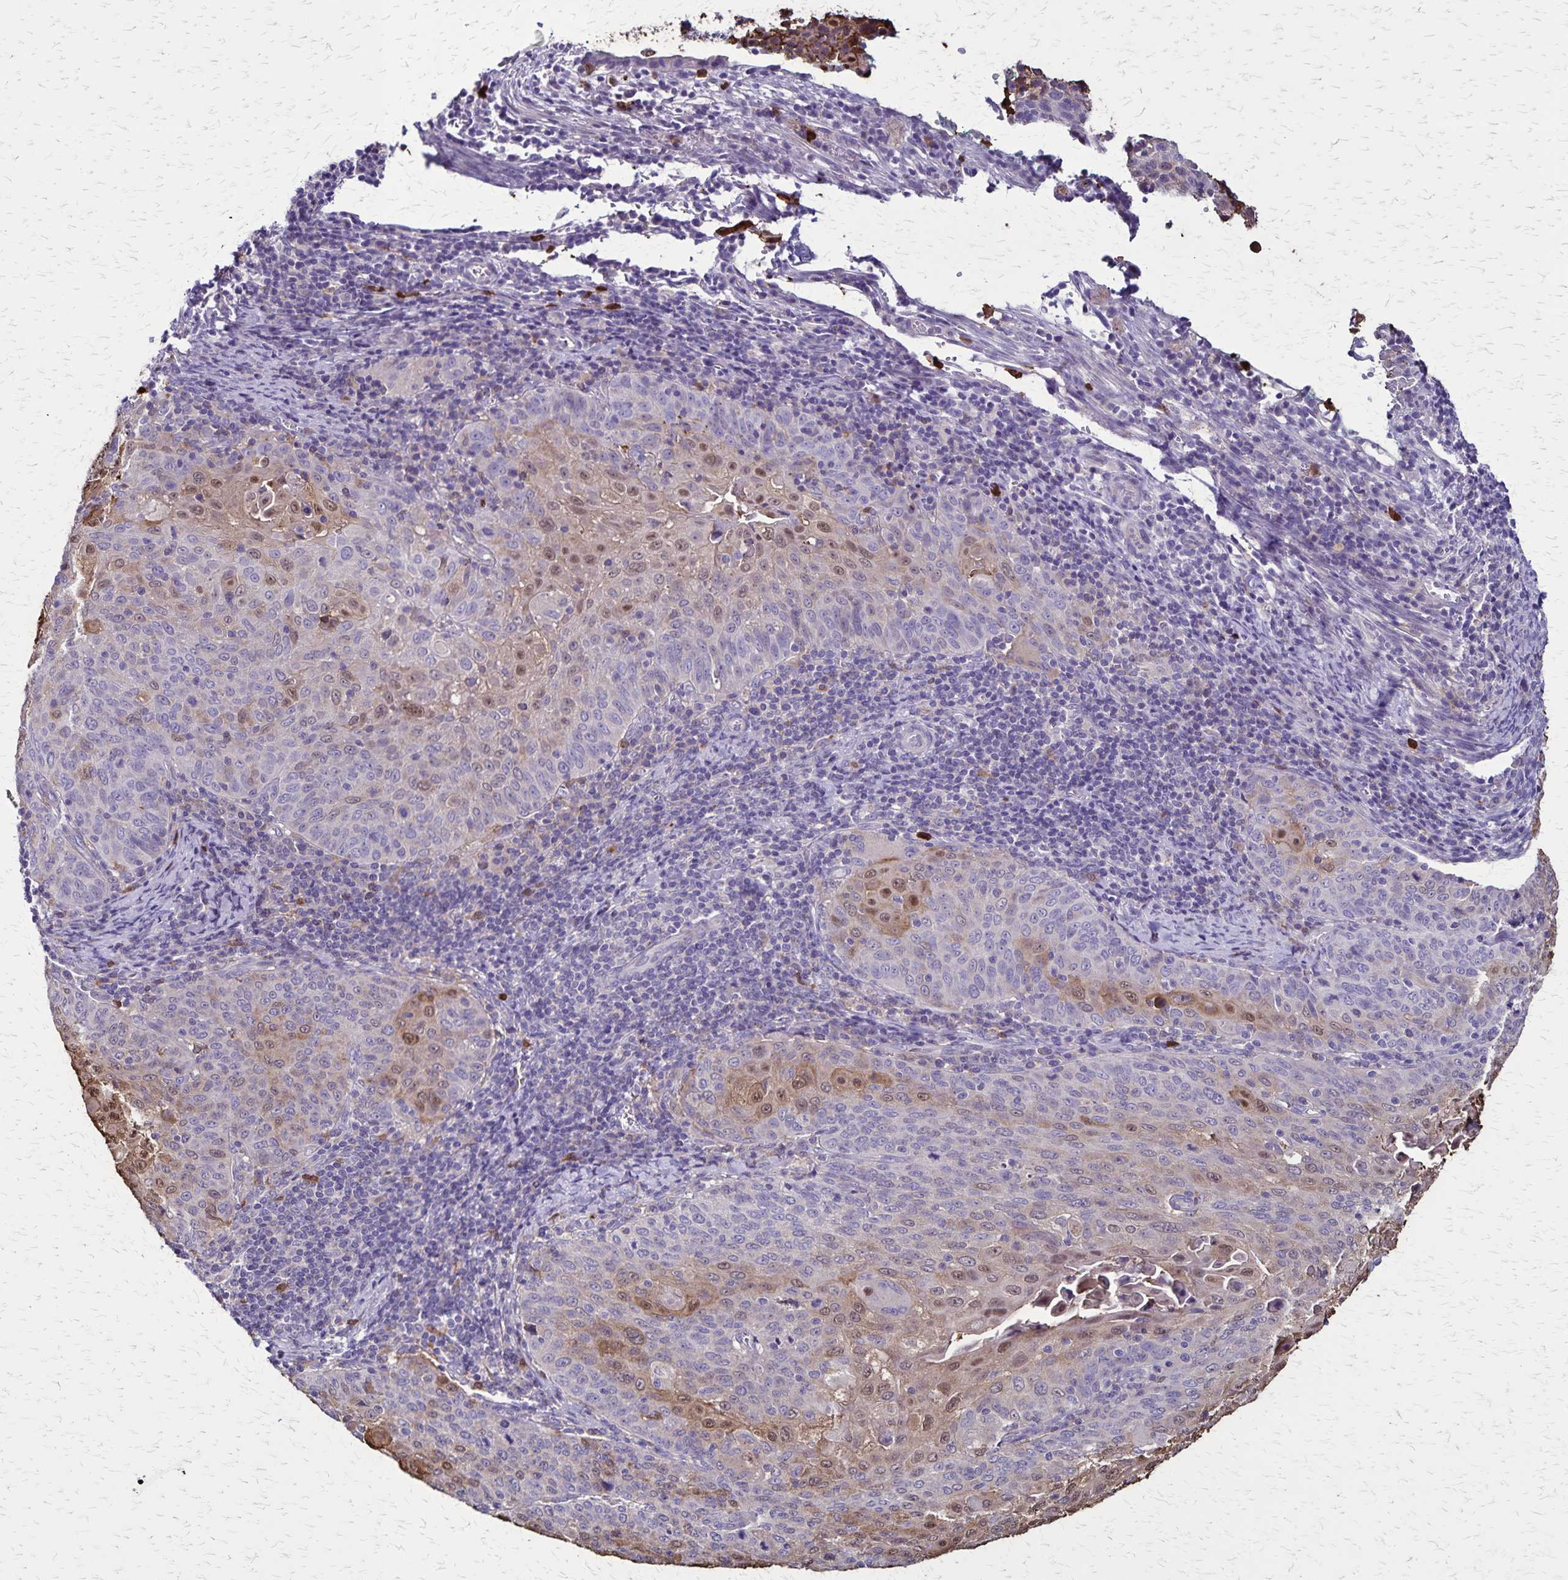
{"staining": {"intensity": "moderate", "quantity": "<25%", "location": "cytoplasmic/membranous,nuclear"}, "tissue": "cervical cancer", "cell_type": "Tumor cells", "image_type": "cancer", "snomed": [{"axis": "morphology", "description": "Squamous cell carcinoma, NOS"}, {"axis": "topography", "description": "Cervix"}], "caption": "Brown immunohistochemical staining in cervical squamous cell carcinoma displays moderate cytoplasmic/membranous and nuclear expression in approximately <25% of tumor cells.", "gene": "ULBP3", "patient": {"sex": "female", "age": 65}}